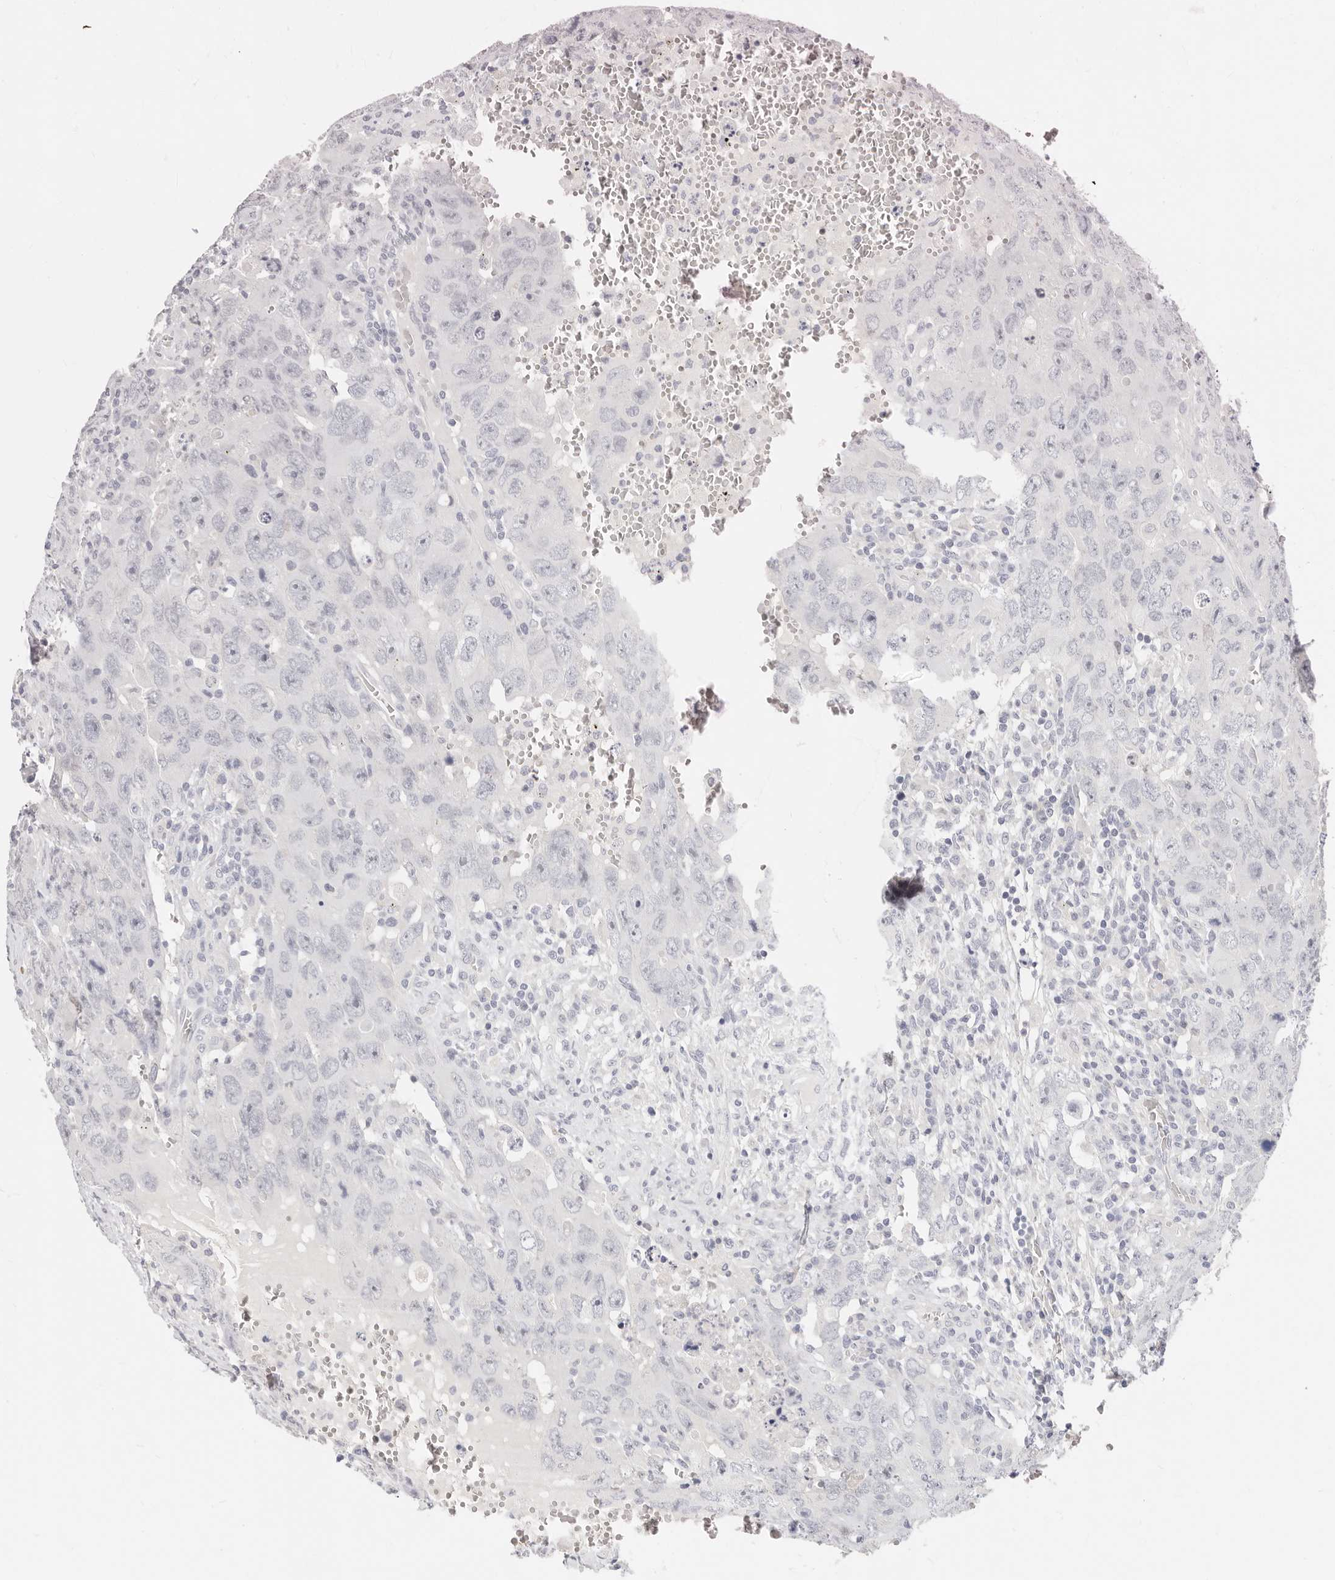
{"staining": {"intensity": "negative", "quantity": "none", "location": "none"}, "tissue": "testis cancer", "cell_type": "Tumor cells", "image_type": "cancer", "snomed": [{"axis": "morphology", "description": "Carcinoma, Embryonal, NOS"}, {"axis": "topography", "description": "Testis"}], "caption": "A high-resolution histopathology image shows immunohistochemistry (IHC) staining of testis cancer, which demonstrates no significant staining in tumor cells.", "gene": "ASCL1", "patient": {"sex": "male", "age": 26}}